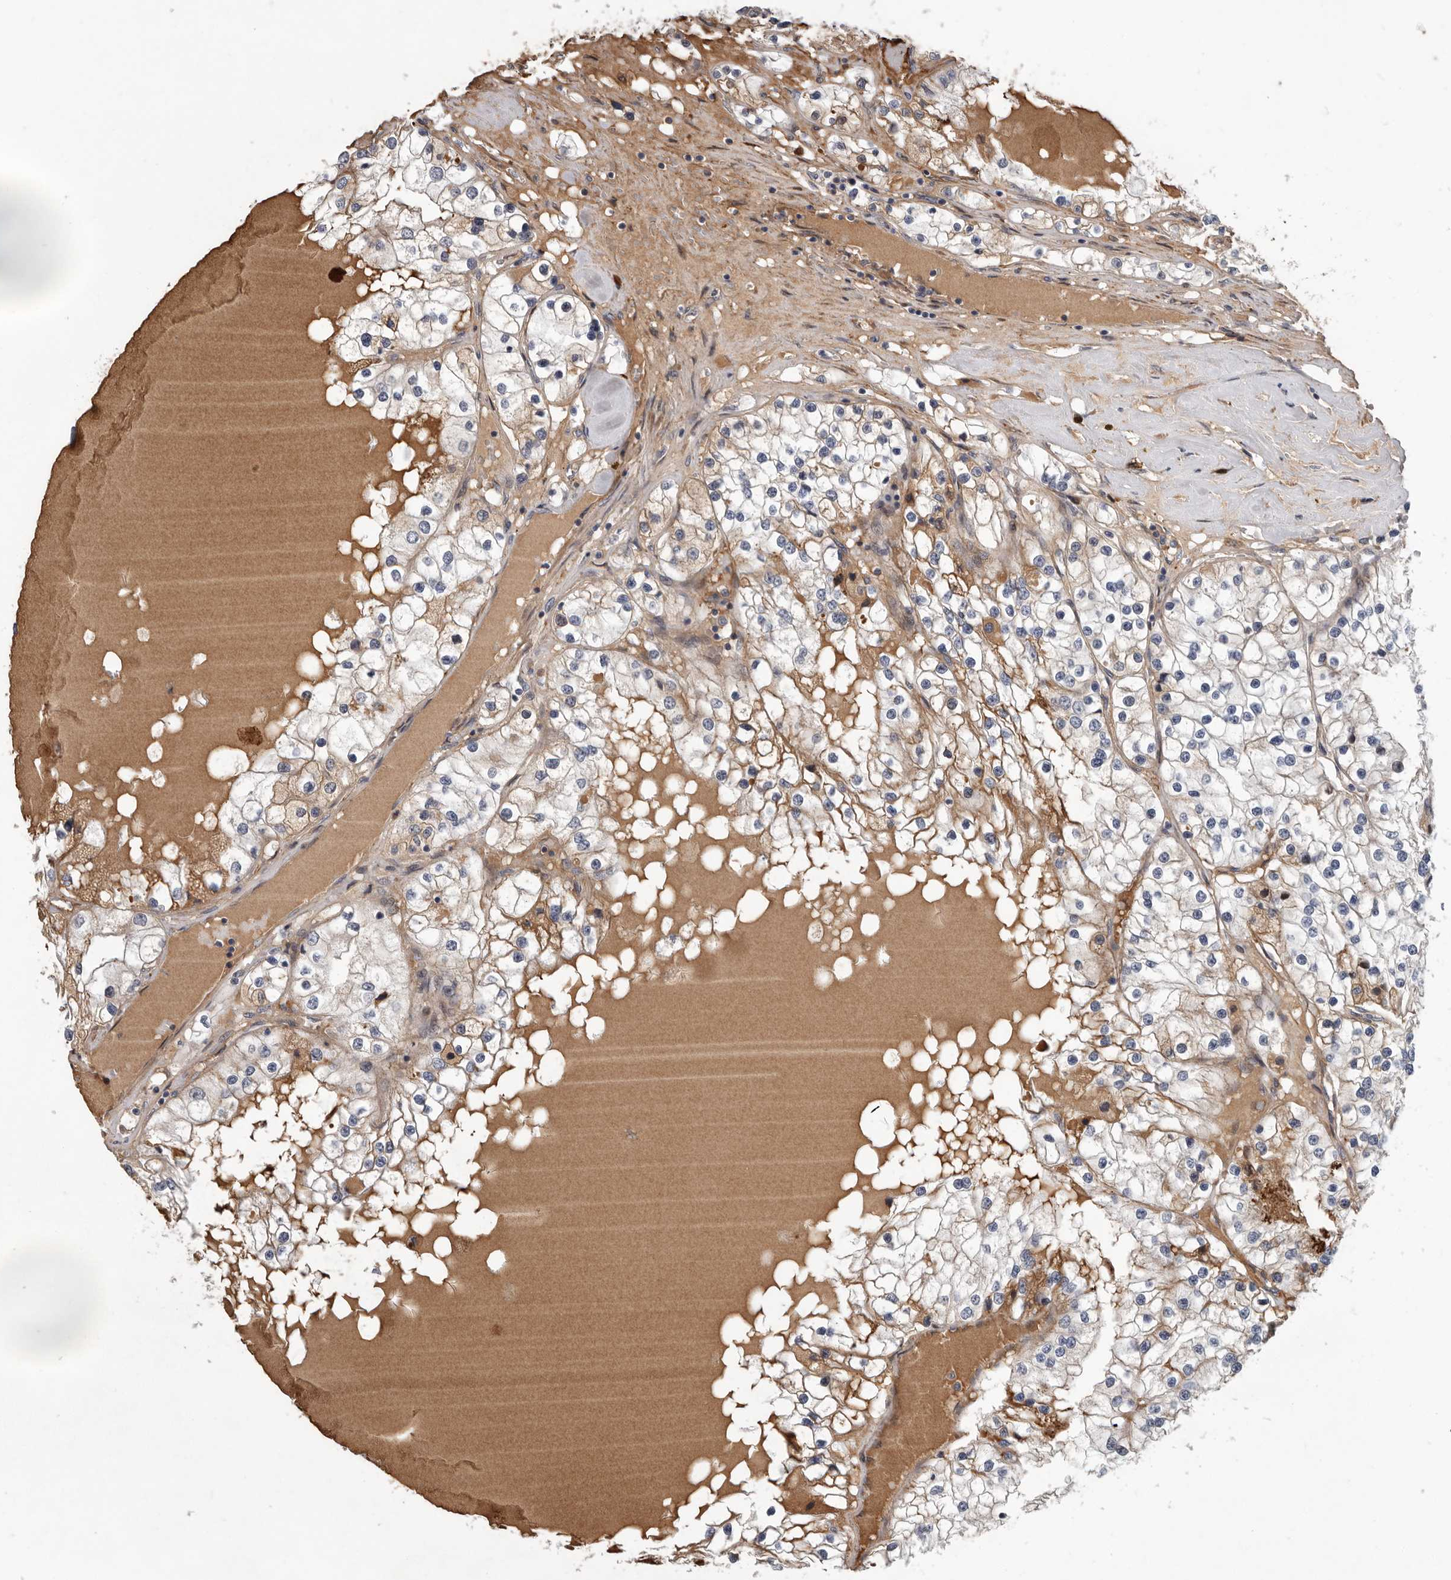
{"staining": {"intensity": "moderate", "quantity": "<25%", "location": "cytoplasmic/membranous"}, "tissue": "renal cancer", "cell_type": "Tumor cells", "image_type": "cancer", "snomed": [{"axis": "morphology", "description": "Adenocarcinoma, NOS"}, {"axis": "topography", "description": "Kidney"}], "caption": "Immunohistochemistry (DAB) staining of human renal cancer demonstrates moderate cytoplasmic/membranous protein positivity in approximately <25% of tumor cells.", "gene": "ATXN3L", "patient": {"sex": "male", "age": 68}}